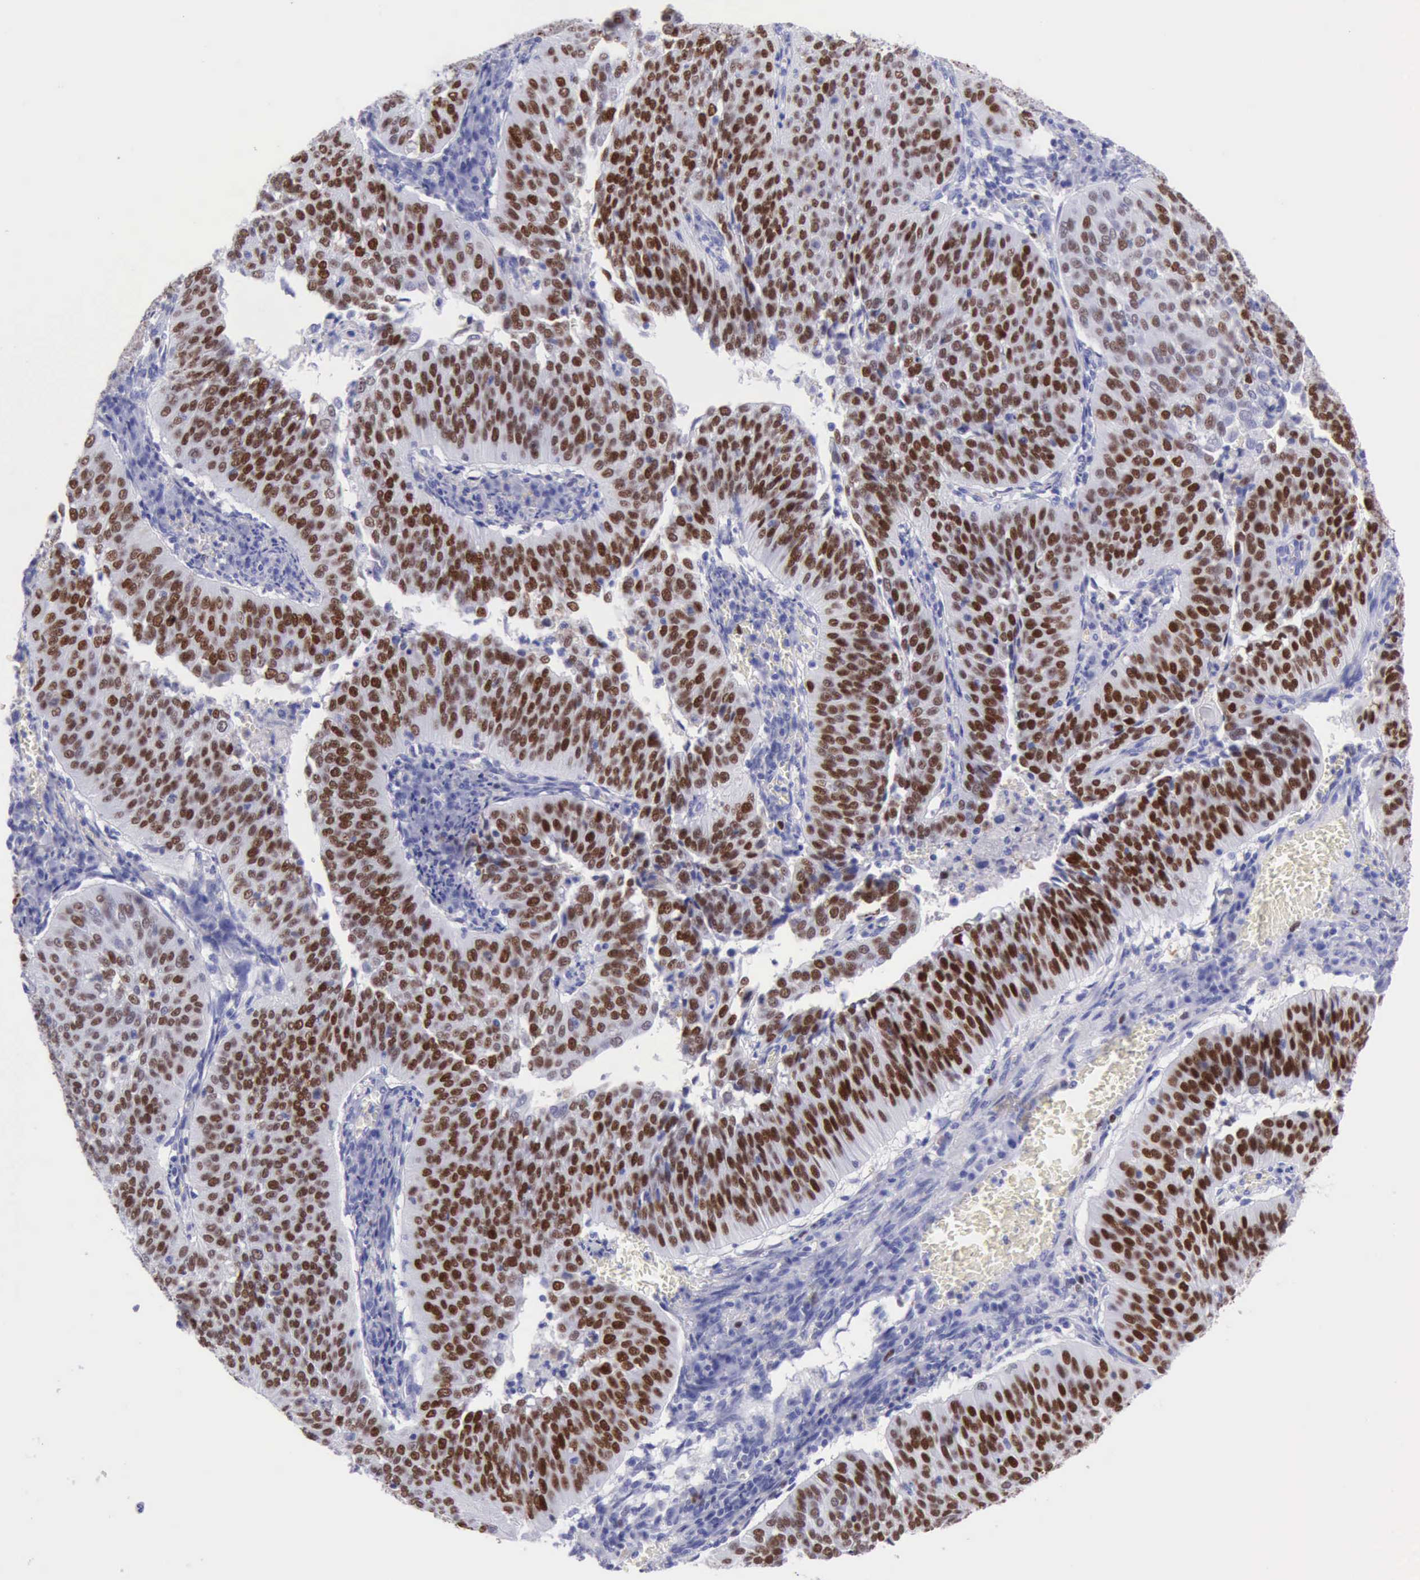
{"staining": {"intensity": "strong", "quantity": ">75%", "location": "nuclear"}, "tissue": "cervical cancer", "cell_type": "Tumor cells", "image_type": "cancer", "snomed": [{"axis": "morphology", "description": "Squamous cell carcinoma, NOS"}, {"axis": "topography", "description": "Cervix"}], "caption": "Protein staining of cervical squamous cell carcinoma tissue displays strong nuclear positivity in approximately >75% of tumor cells.", "gene": "MCM2", "patient": {"sex": "female", "age": 39}}